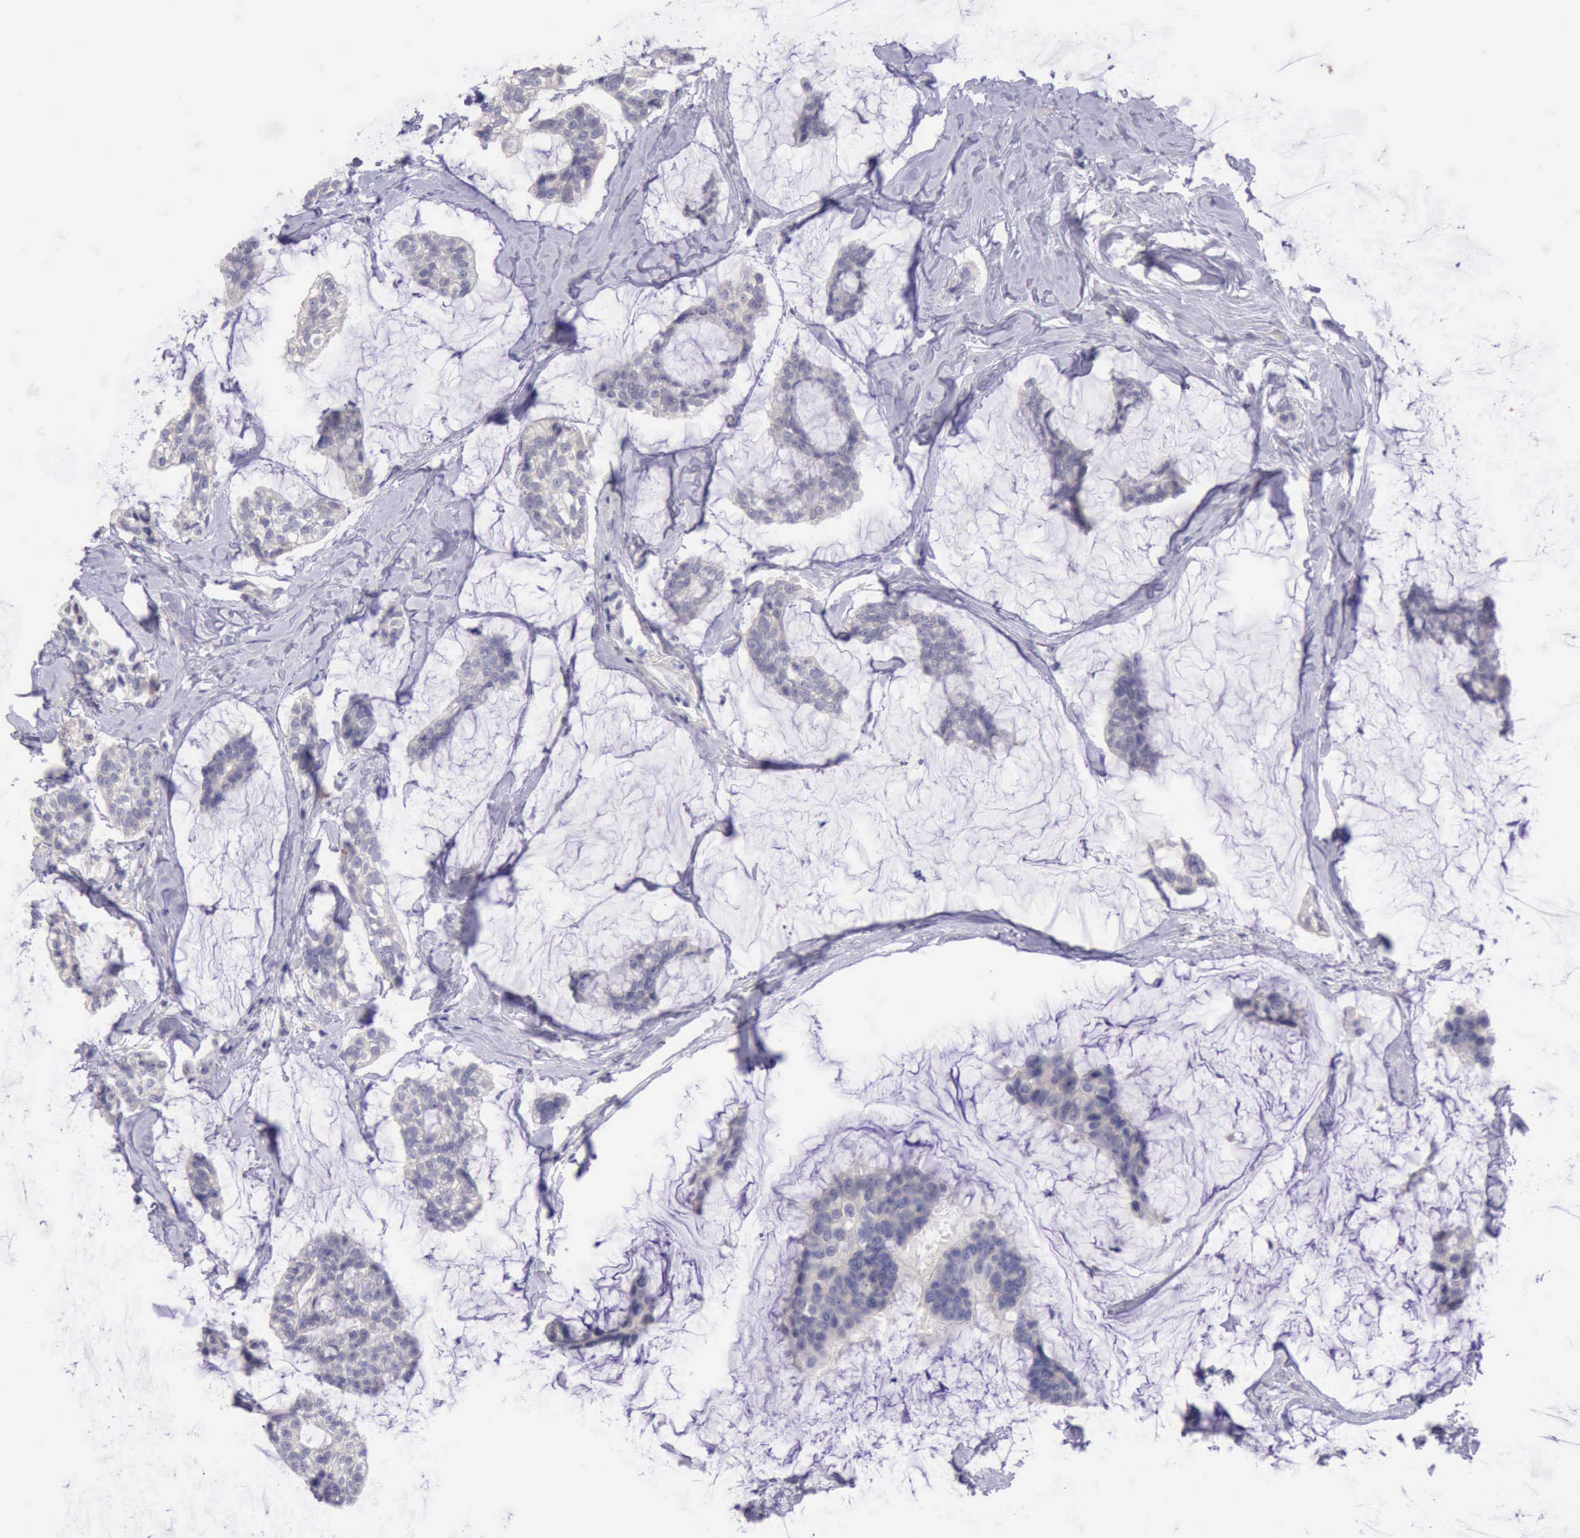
{"staining": {"intensity": "negative", "quantity": "none", "location": "none"}, "tissue": "breast cancer", "cell_type": "Tumor cells", "image_type": "cancer", "snomed": [{"axis": "morphology", "description": "Duct carcinoma"}, {"axis": "topography", "description": "Breast"}], "caption": "This micrograph is of breast infiltrating ductal carcinoma stained with immunohistochemistry (IHC) to label a protein in brown with the nuclei are counter-stained blue. There is no staining in tumor cells.", "gene": "LRFN5", "patient": {"sex": "female", "age": 93}}